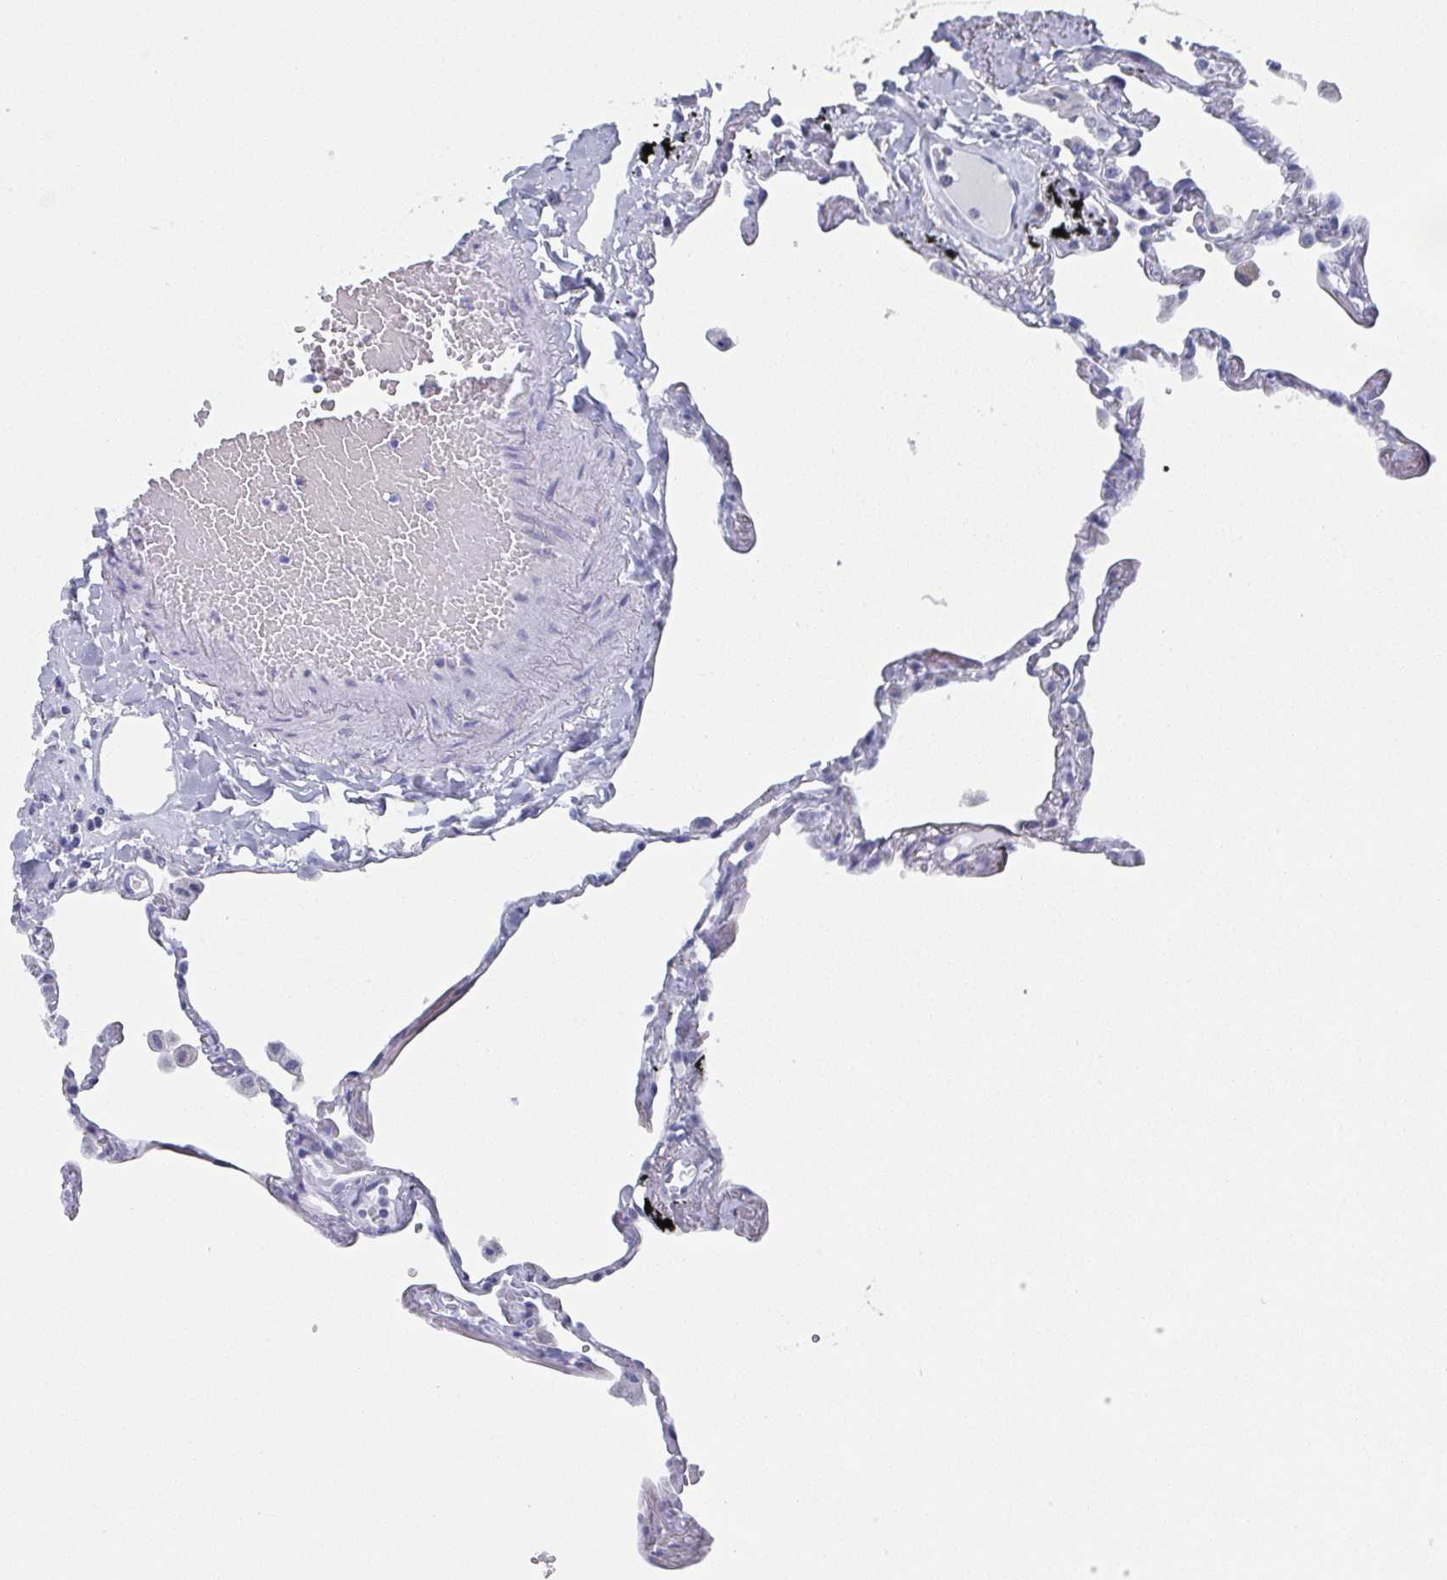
{"staining": {"intensity": "negative", "quantity": "none", "location": "none"}, "tissue": "lung", "cell_type": "Alveolar cells", "image_type": "normal", "snomed": [{"axis": "morphology", "description": "Normal tissue, NOS"}, {"axis": "topography", "description": "Lung"}], "caption": "Protein analysis of unremarkable lung shows no significant positivity in alveolar cells.", "gene": "DYDC2", "patient": {"sex": "female", "age": 67}}